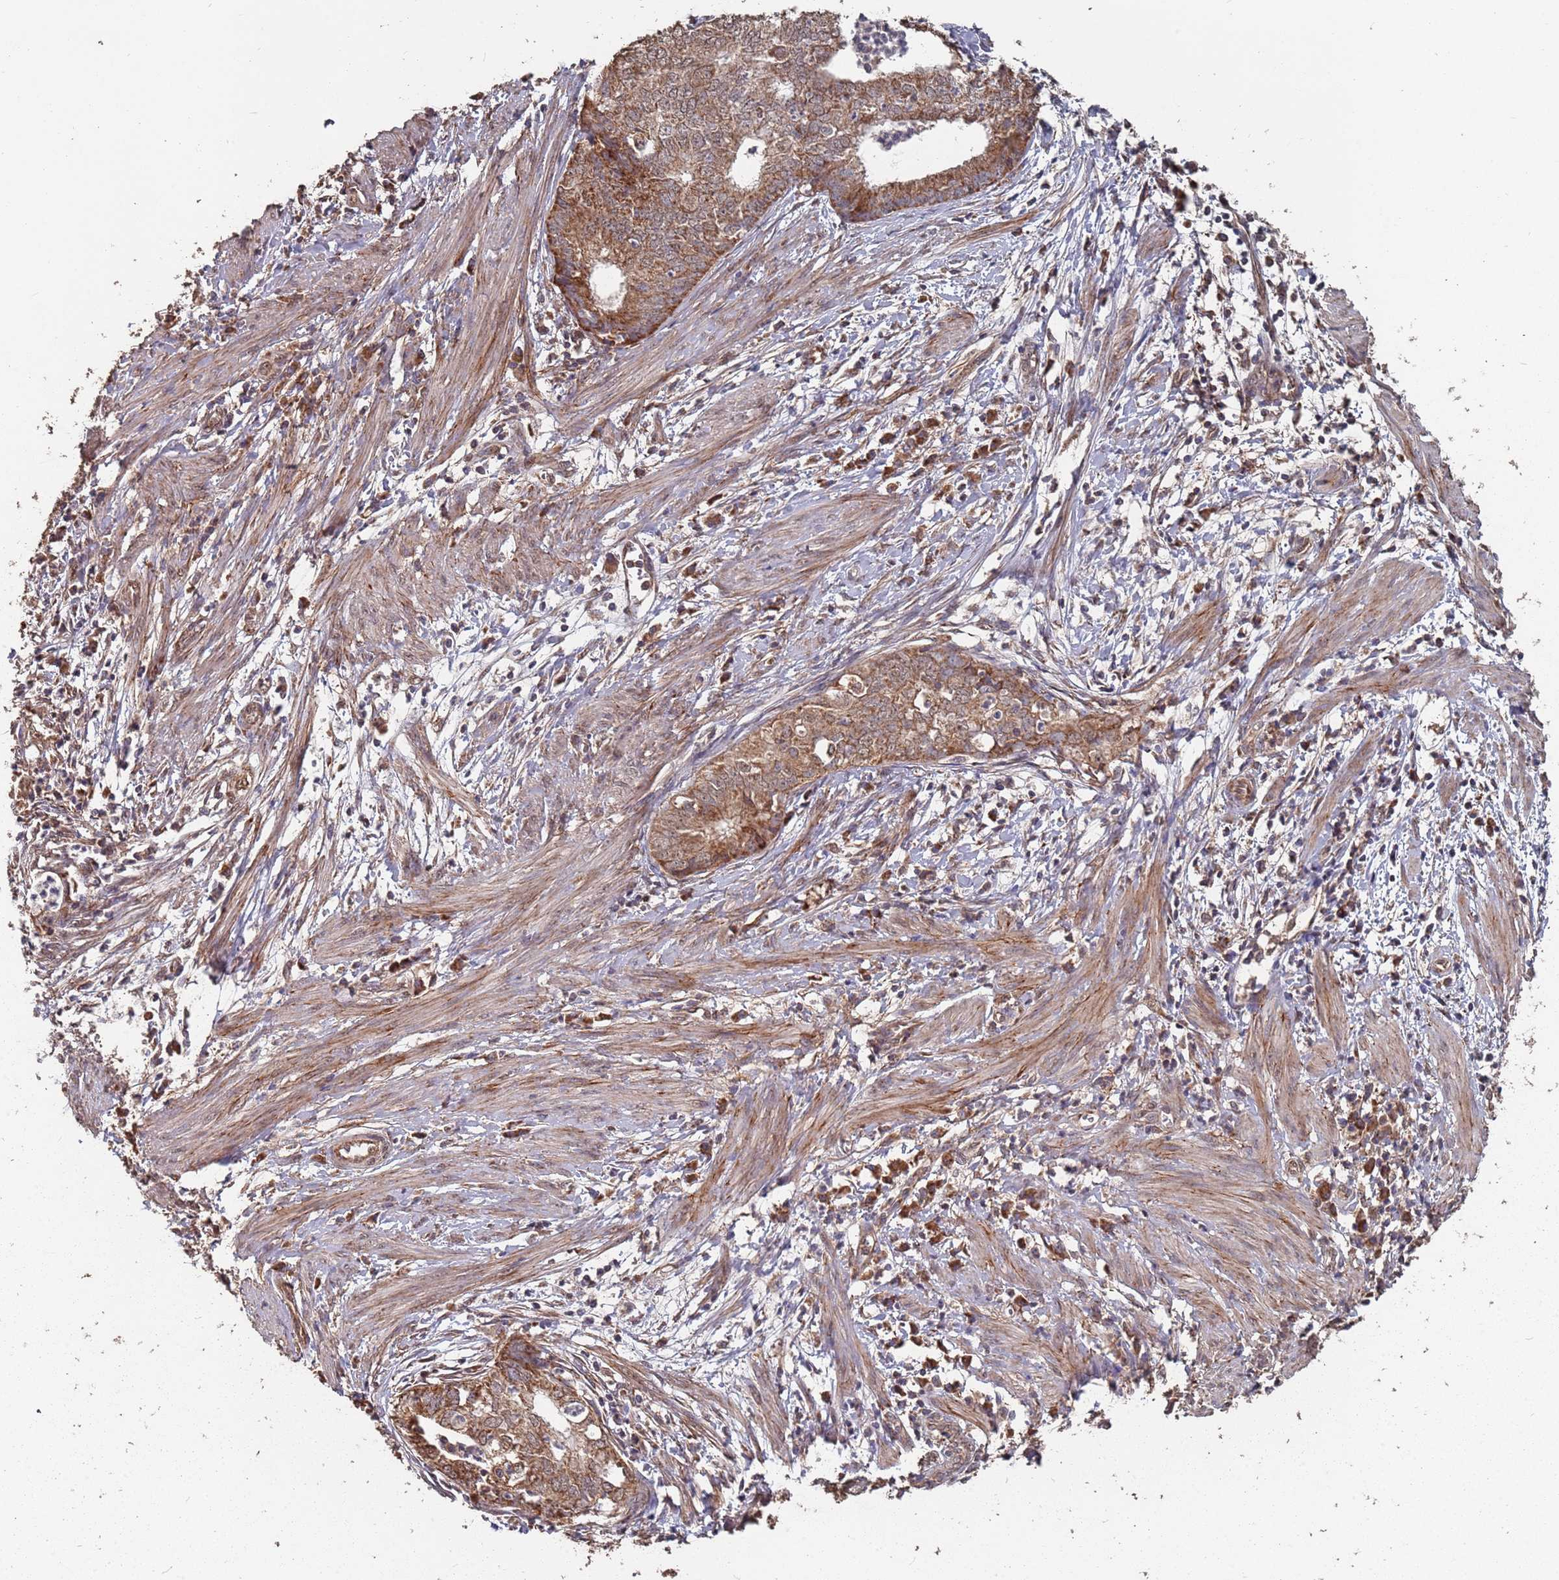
{"staining": {"intensity": "strong", "quantity": ">75%", "location": "cytoplasmic/membranous"}, "tissue": "endometrial cancer", "cell_type": "Tumor cells", "image_type": "cancer", "snomed": [{"axis": "morphology", "description": "Adenocarcinoma, NOS"}, {"axis": "topography", "description": "Endometrium"}], "caption": "A high amount of strong cytoplasmic/membranous positivity is appreciated in about >75% of tumor cells in adenocarcinoma (endometrial) tissue.", "gene": "PRORP", "patient": {"sex": "female", "age": 68}}